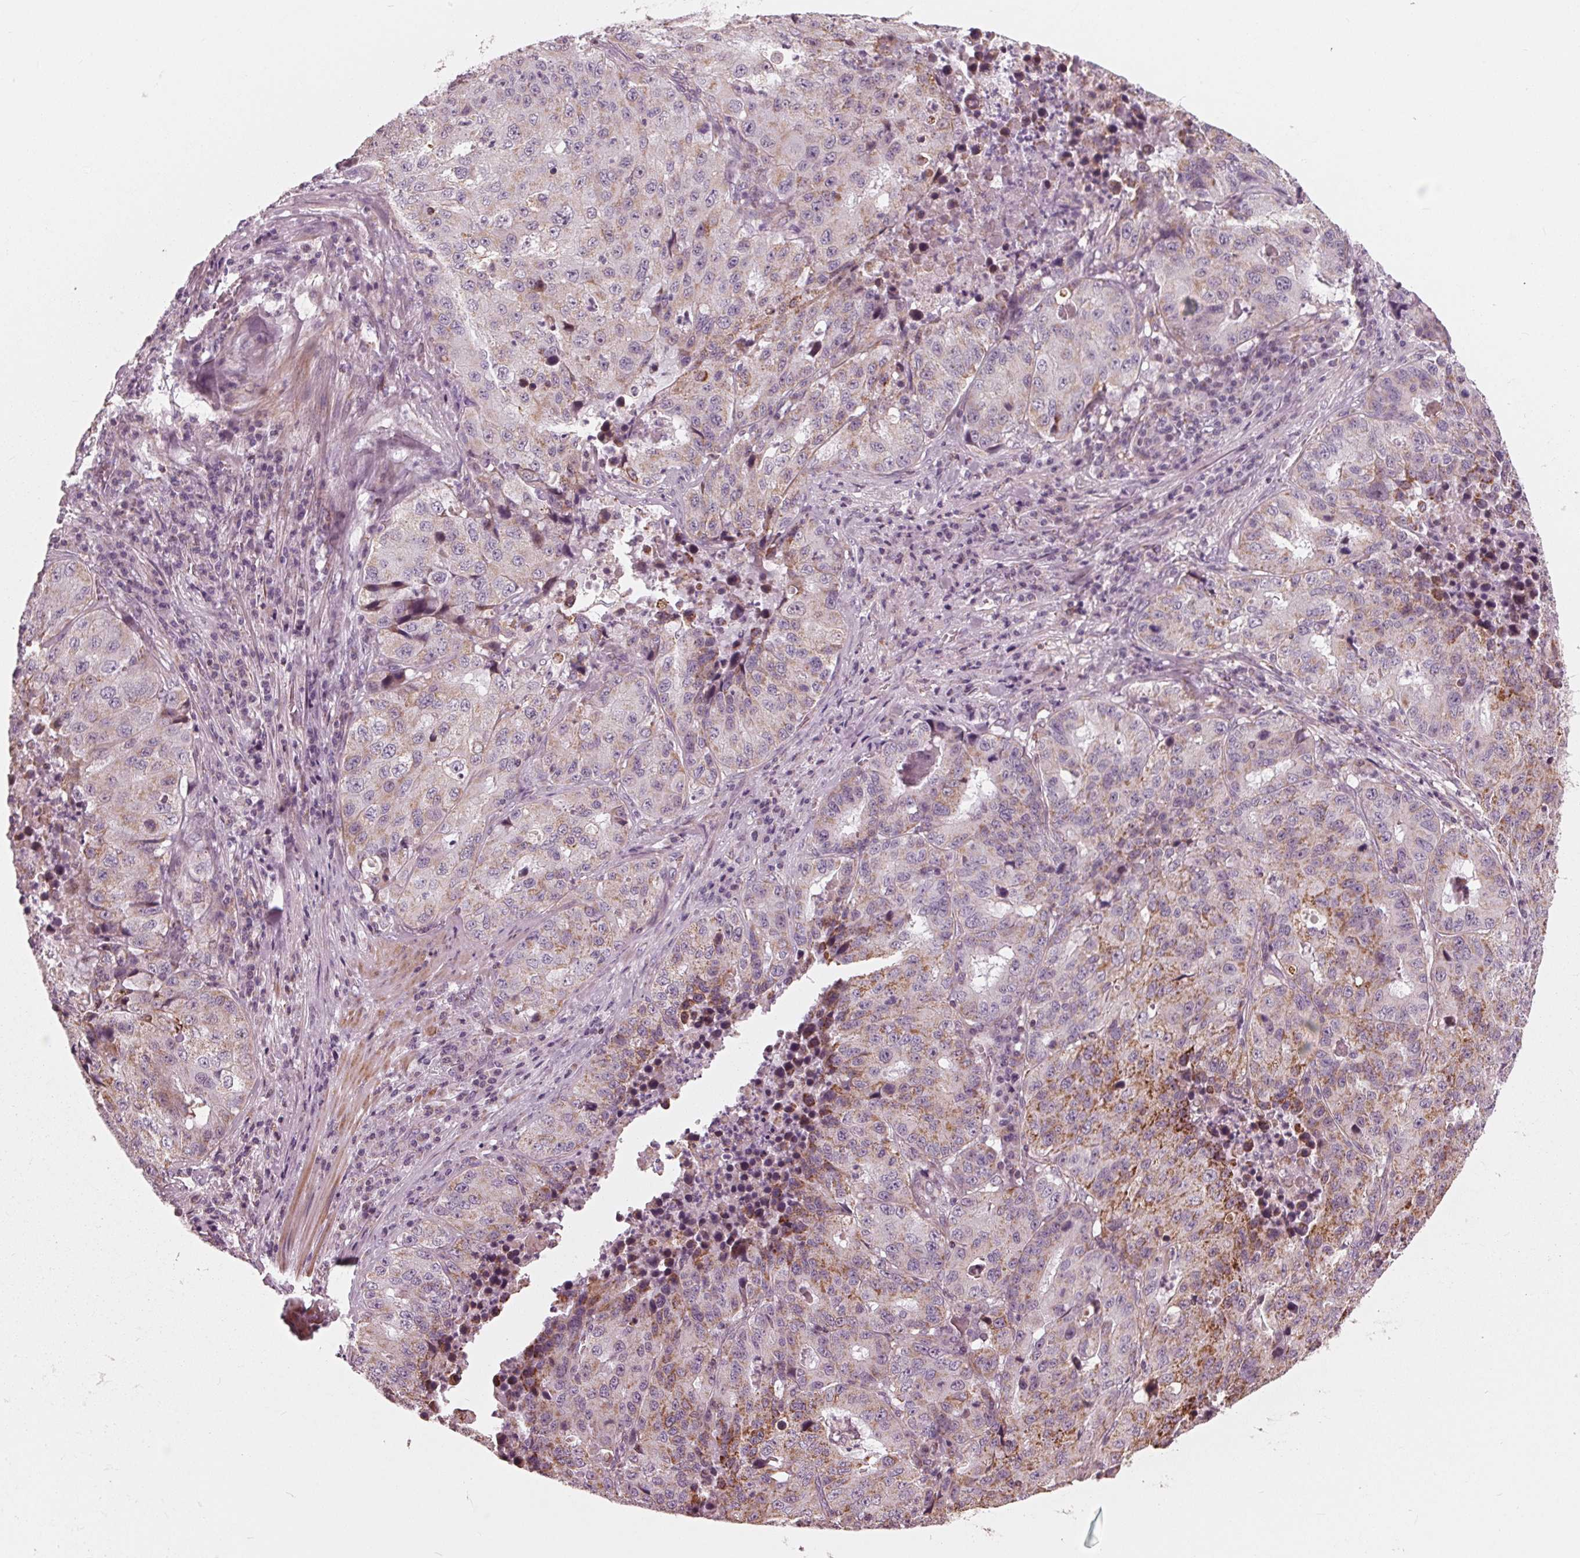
{"staining": {"intensity": "moderate", "quantity": "25%-75%", "location": "cytoplasmic/membranous"}, "tissue": "stomach cancer", "cell_type": "Tumor cells", "image_type": "cancer", "snomed": [{"axis": "morphology", "description": "Adenocarcinoma, NOS"}, {"axis": "topography", "description": "Stomach"}], "caption": "A brown stain shows moderate cytoplasmic/membranous positivity of a protein in human stomach cancer (adenocarcinoma) tumor cells.", "gene": "DCAF4L2", "patient": {"sex": "male", "age": 71}}